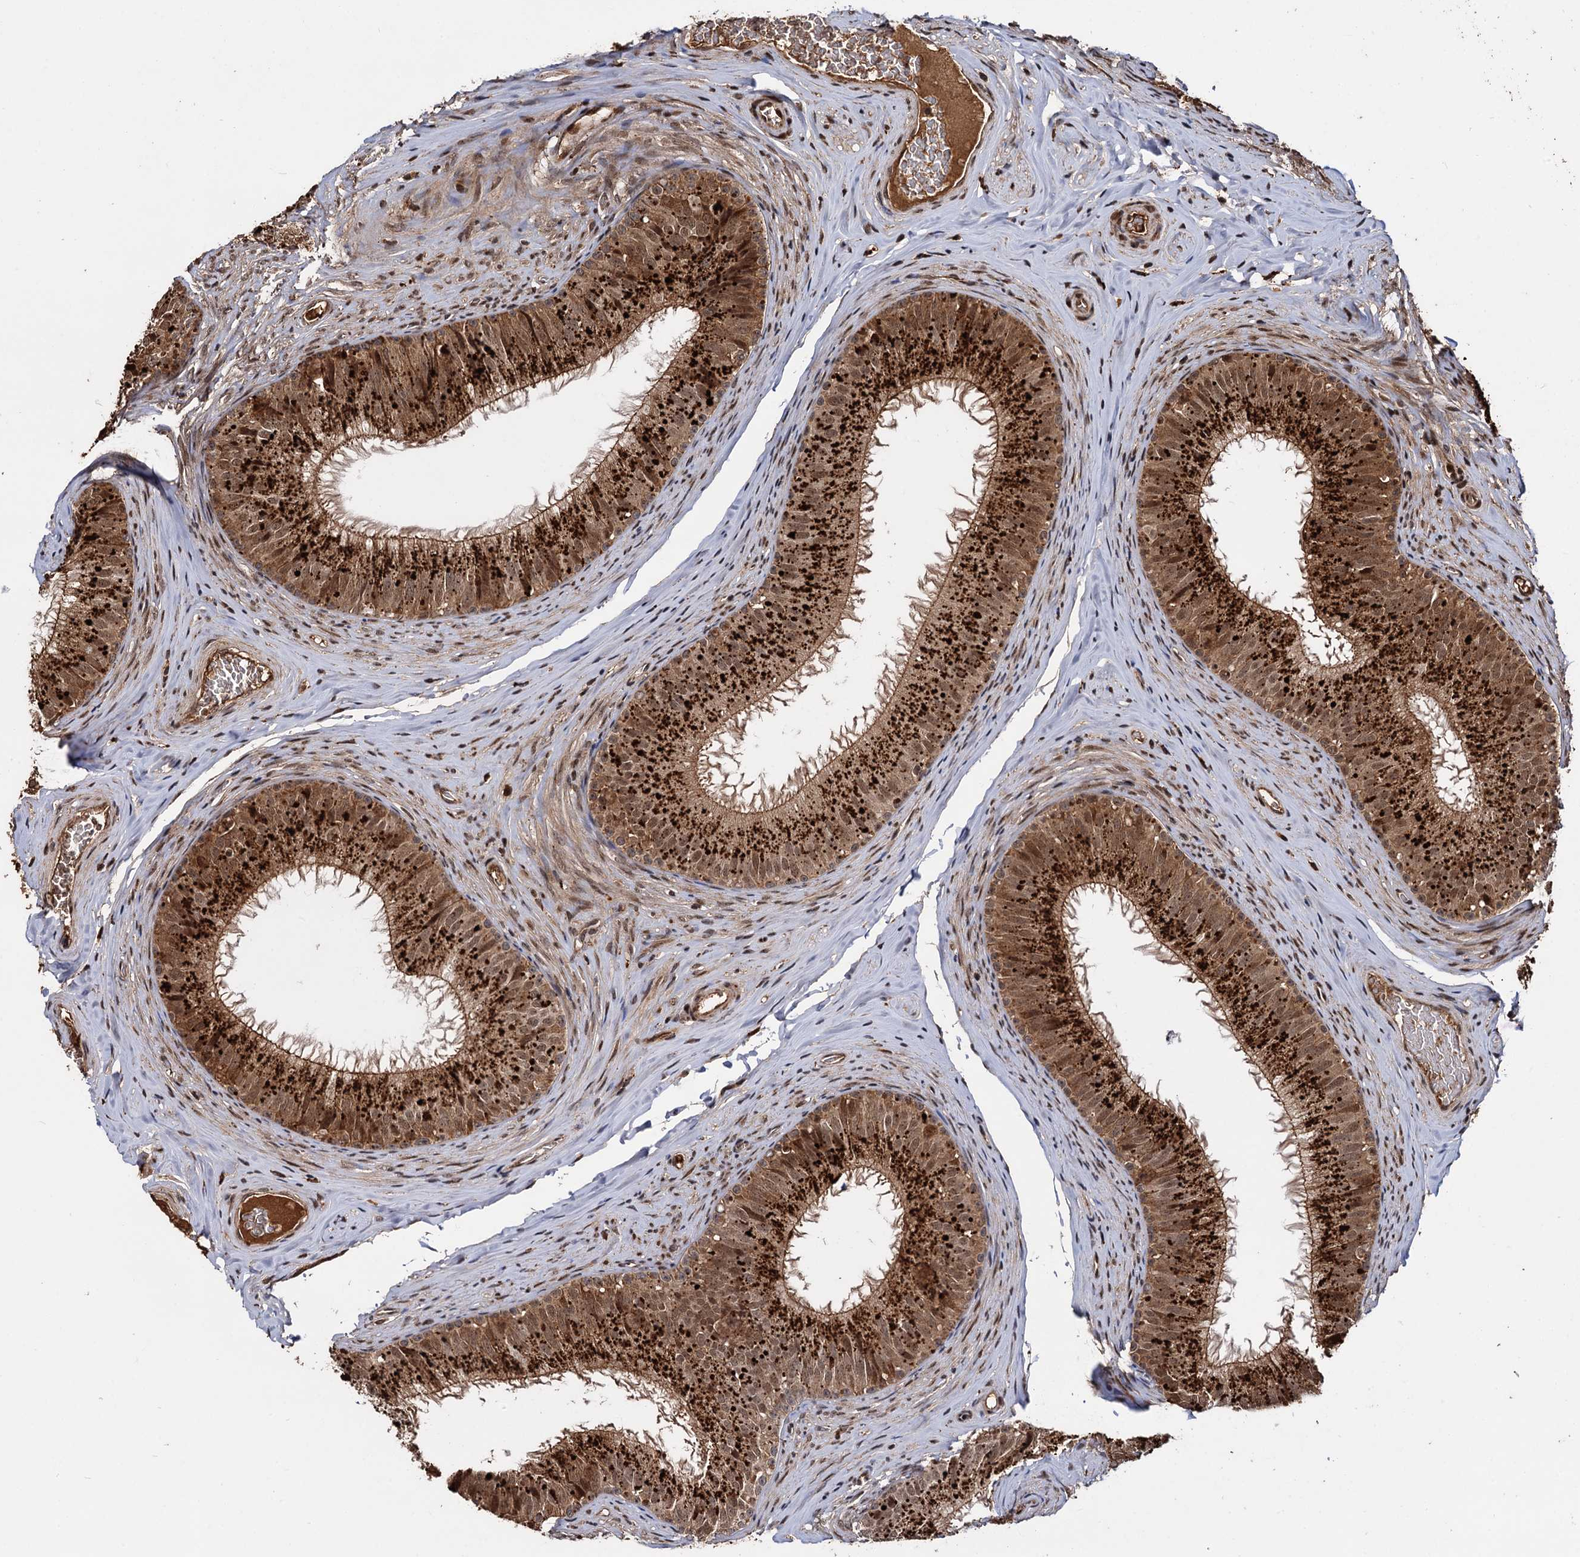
{"staining": {"intensity": "strong", "quantity": ">75%", "location": "cytoplasmic/membranous"}, "tissue": "epididymis", "cell_type": "Glandular cells", "image_type": "normal", "snomed": [{"axis": "morphology", "description": "Normal tissue, NOS"}, {"axis": "topography", "description": "Epididymis"}], "caption": "Normal epididymis reveals strong cytoplasmic/membranous positivity in approximately >75% of glandular cells (Stains: DAB (3,3'-diaminobenzidine) in brown, nuclei in blue, Microscopy: brightfield microscopy at high magnification)..", "gene": "CEP192", "patient": {"sex": "male", "age": 34}}